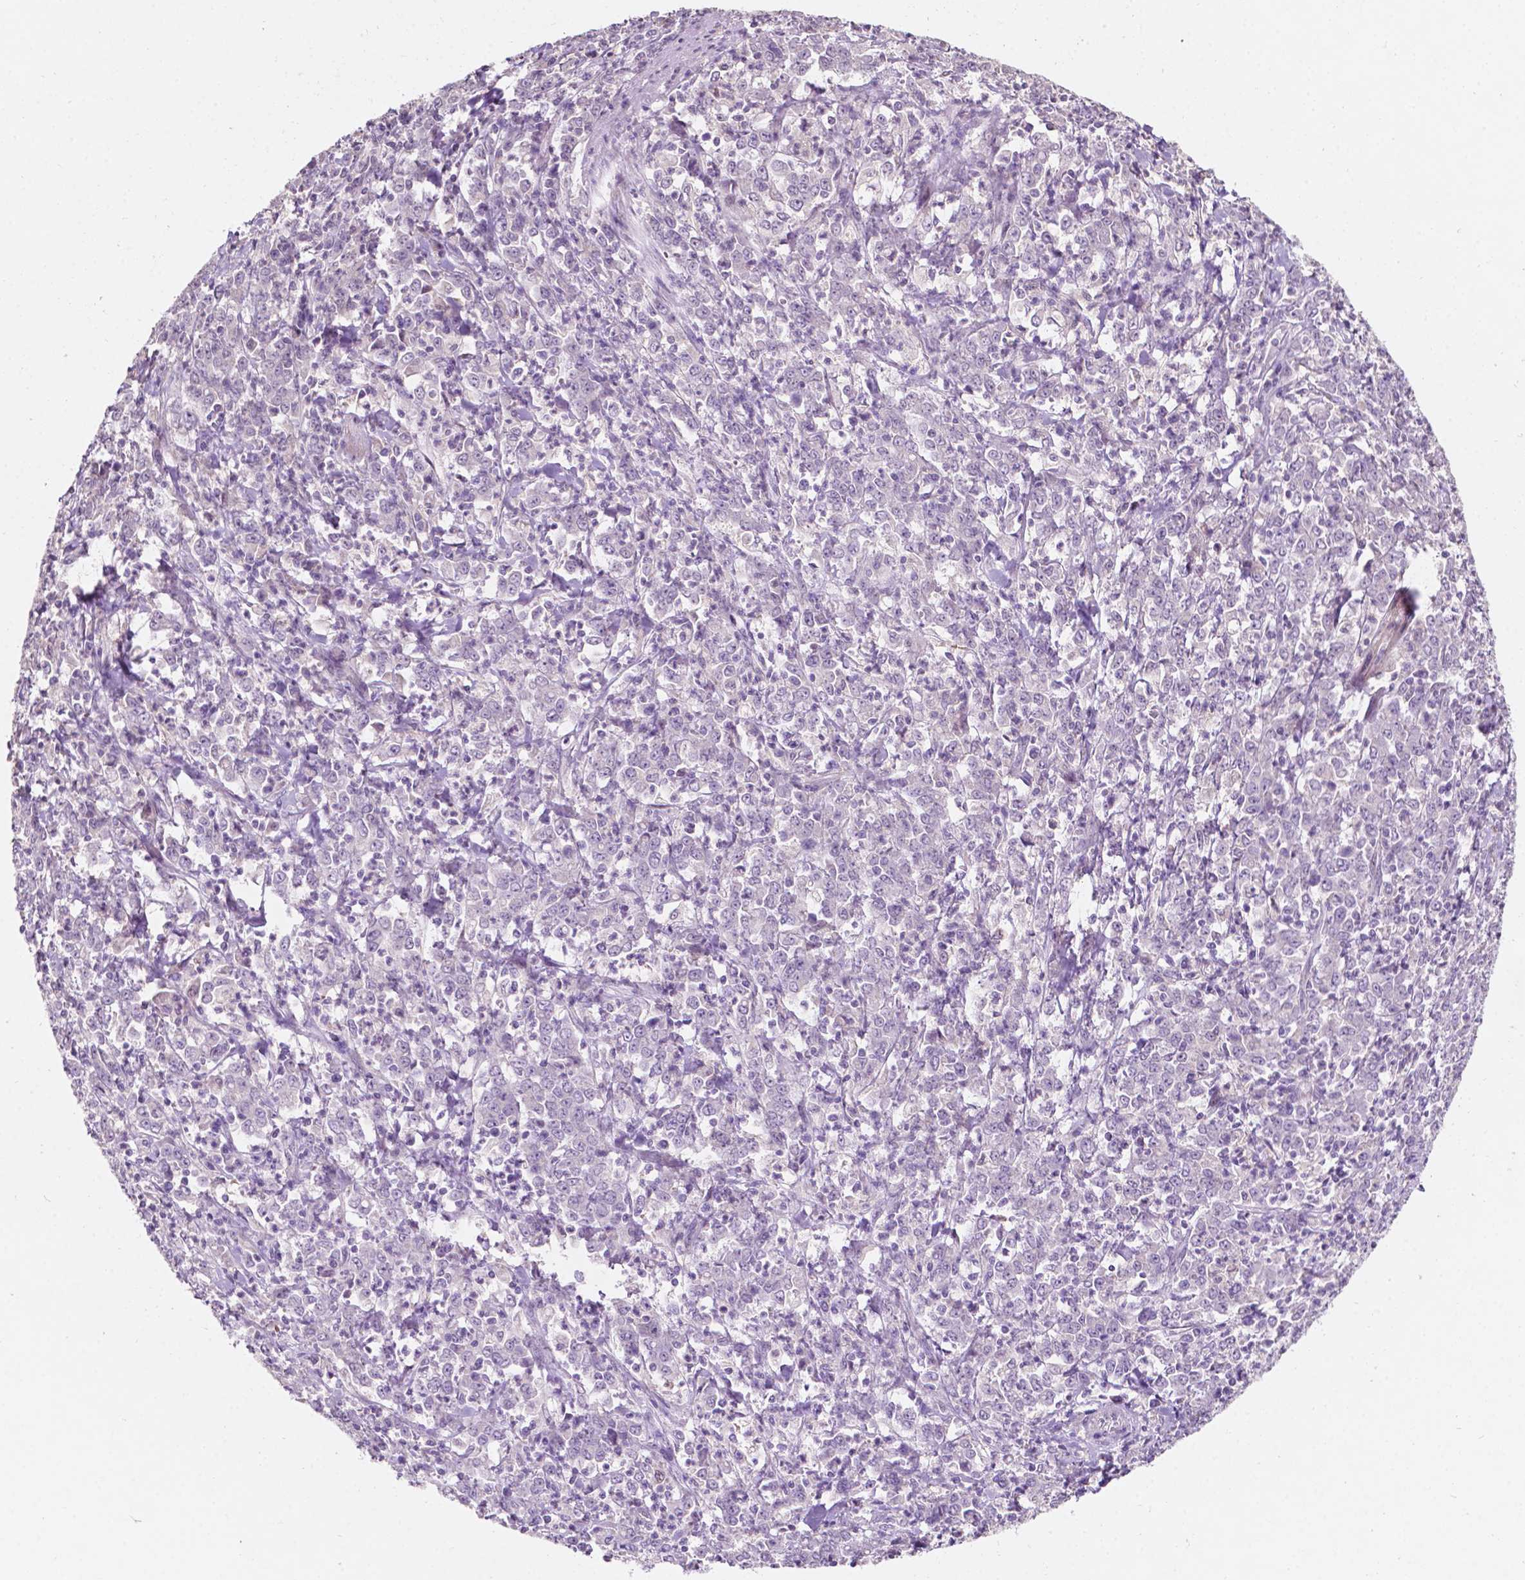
{"staining": {"intensity": "negative", "quantity": "none", "location": "none"}, "tissue": "stomach cancer", "cell_type": "Tumor cells", "image_type": "cancer", "snomed": [{"axis": "morphology", "description": "Adenocarcinoma, NOS"}, {"axis": "topography", "description": "Stomach, lower"}], "caption": "Immunohistochemical staining of human stomach cancer reveals no significant expression in tumor cells. (Stains: DAB (3,3'-diaminobenzidine) immunohistochemistry with hematoxylin counter stain, Microscopy: brightfield microscopy at high magnification).", "gene": "TM6SF2", "patient": {"sex": "female", "age": 71}}